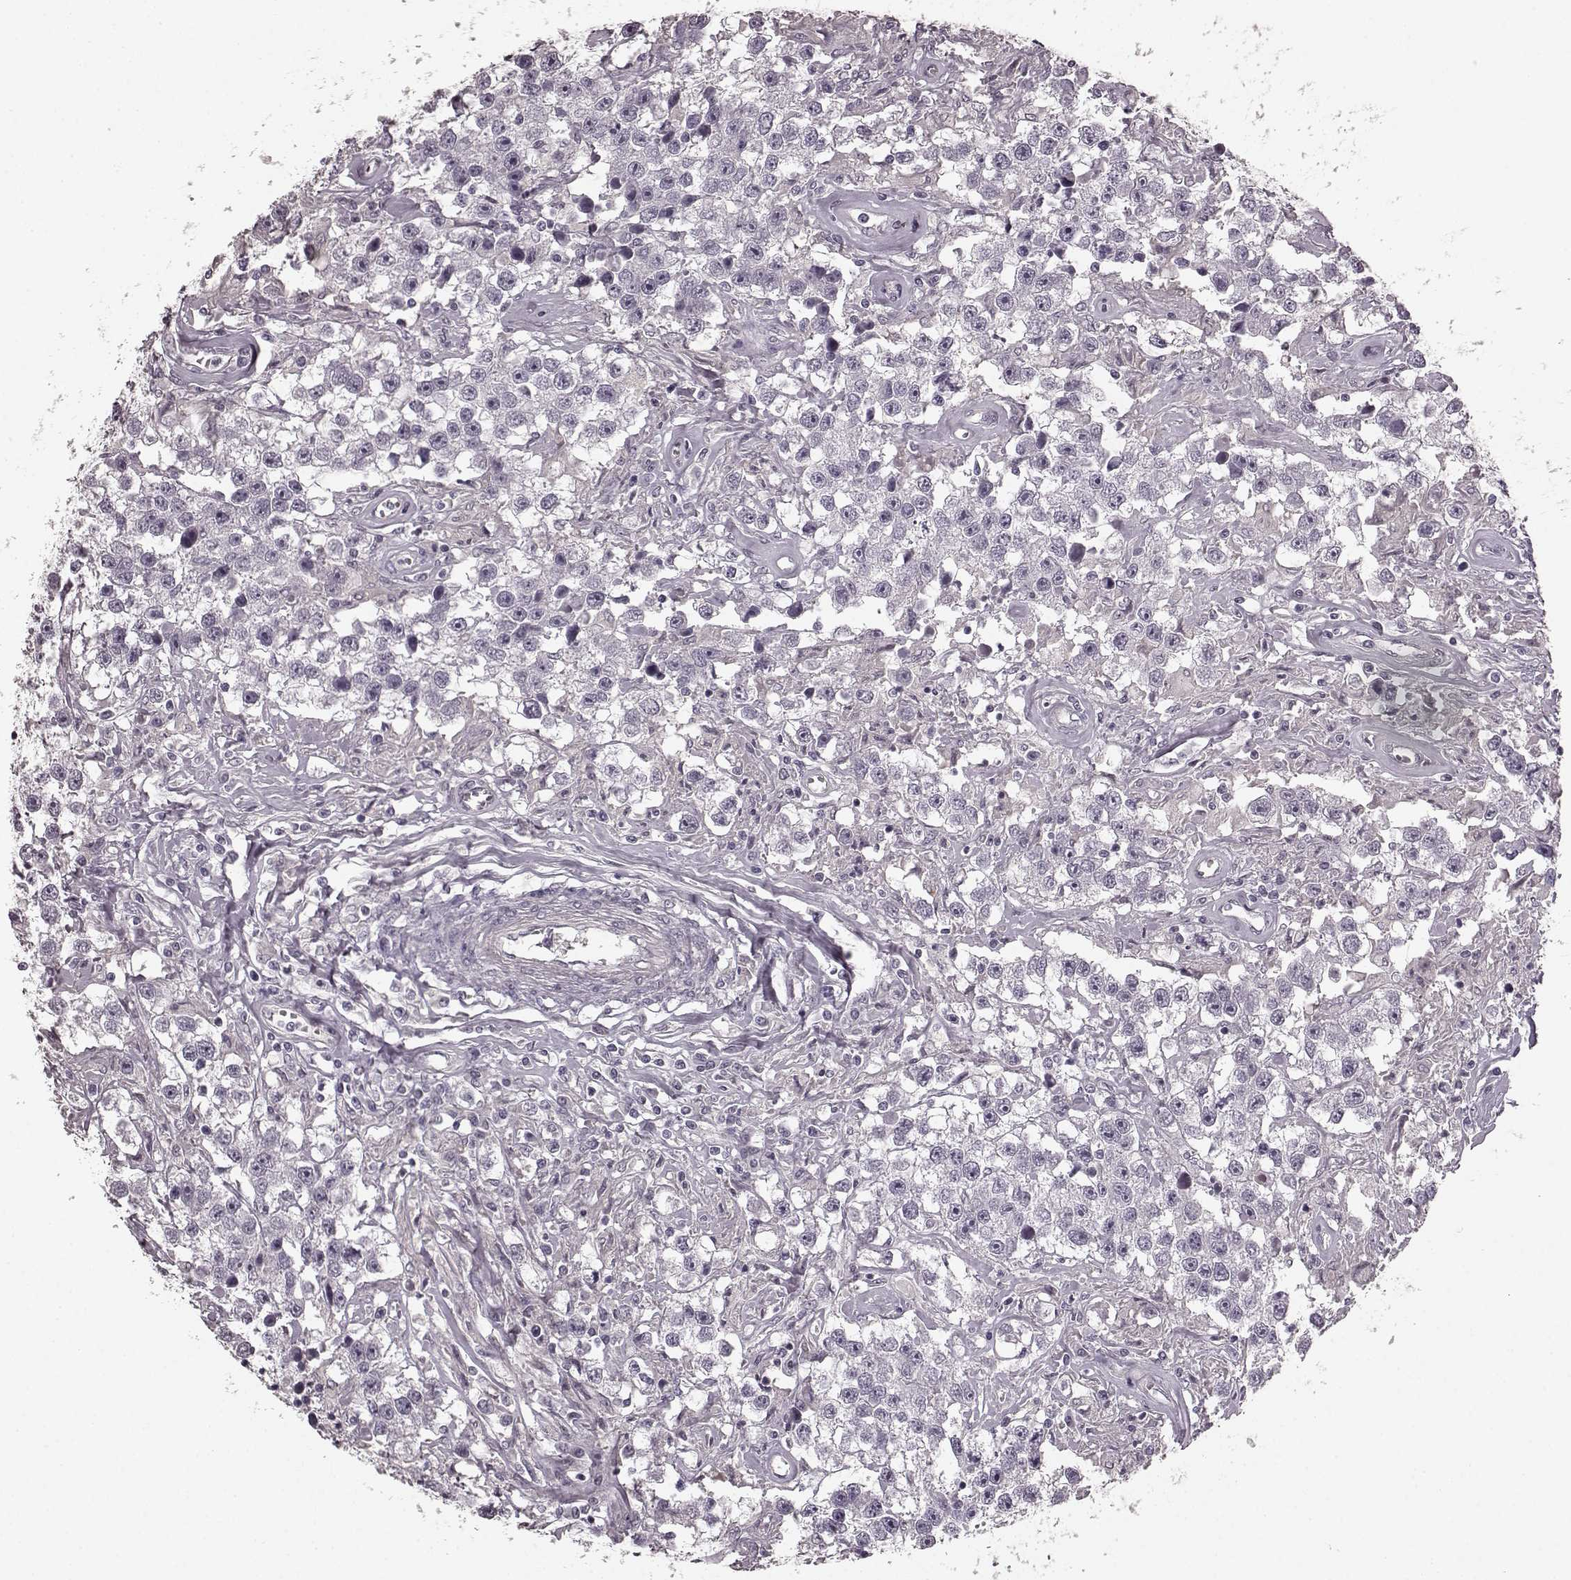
{"staining": {"intensity": "negative", "quantity": "none", "location": "none"}, "tissue": "testis cancer", "cell_type": "Tumor cells", "image_type": "cancer", "snomed": [{"axis": "morphology", "description": "Seminoma, NOS"}, {"axis": "topography", "description": "Testis"}], "caption": "Image shows no protein positivity in tumor cells of seminoma (testis) tissue.", "gene": "PRKCE", "patient": {"sex": "male", "age": 43}}